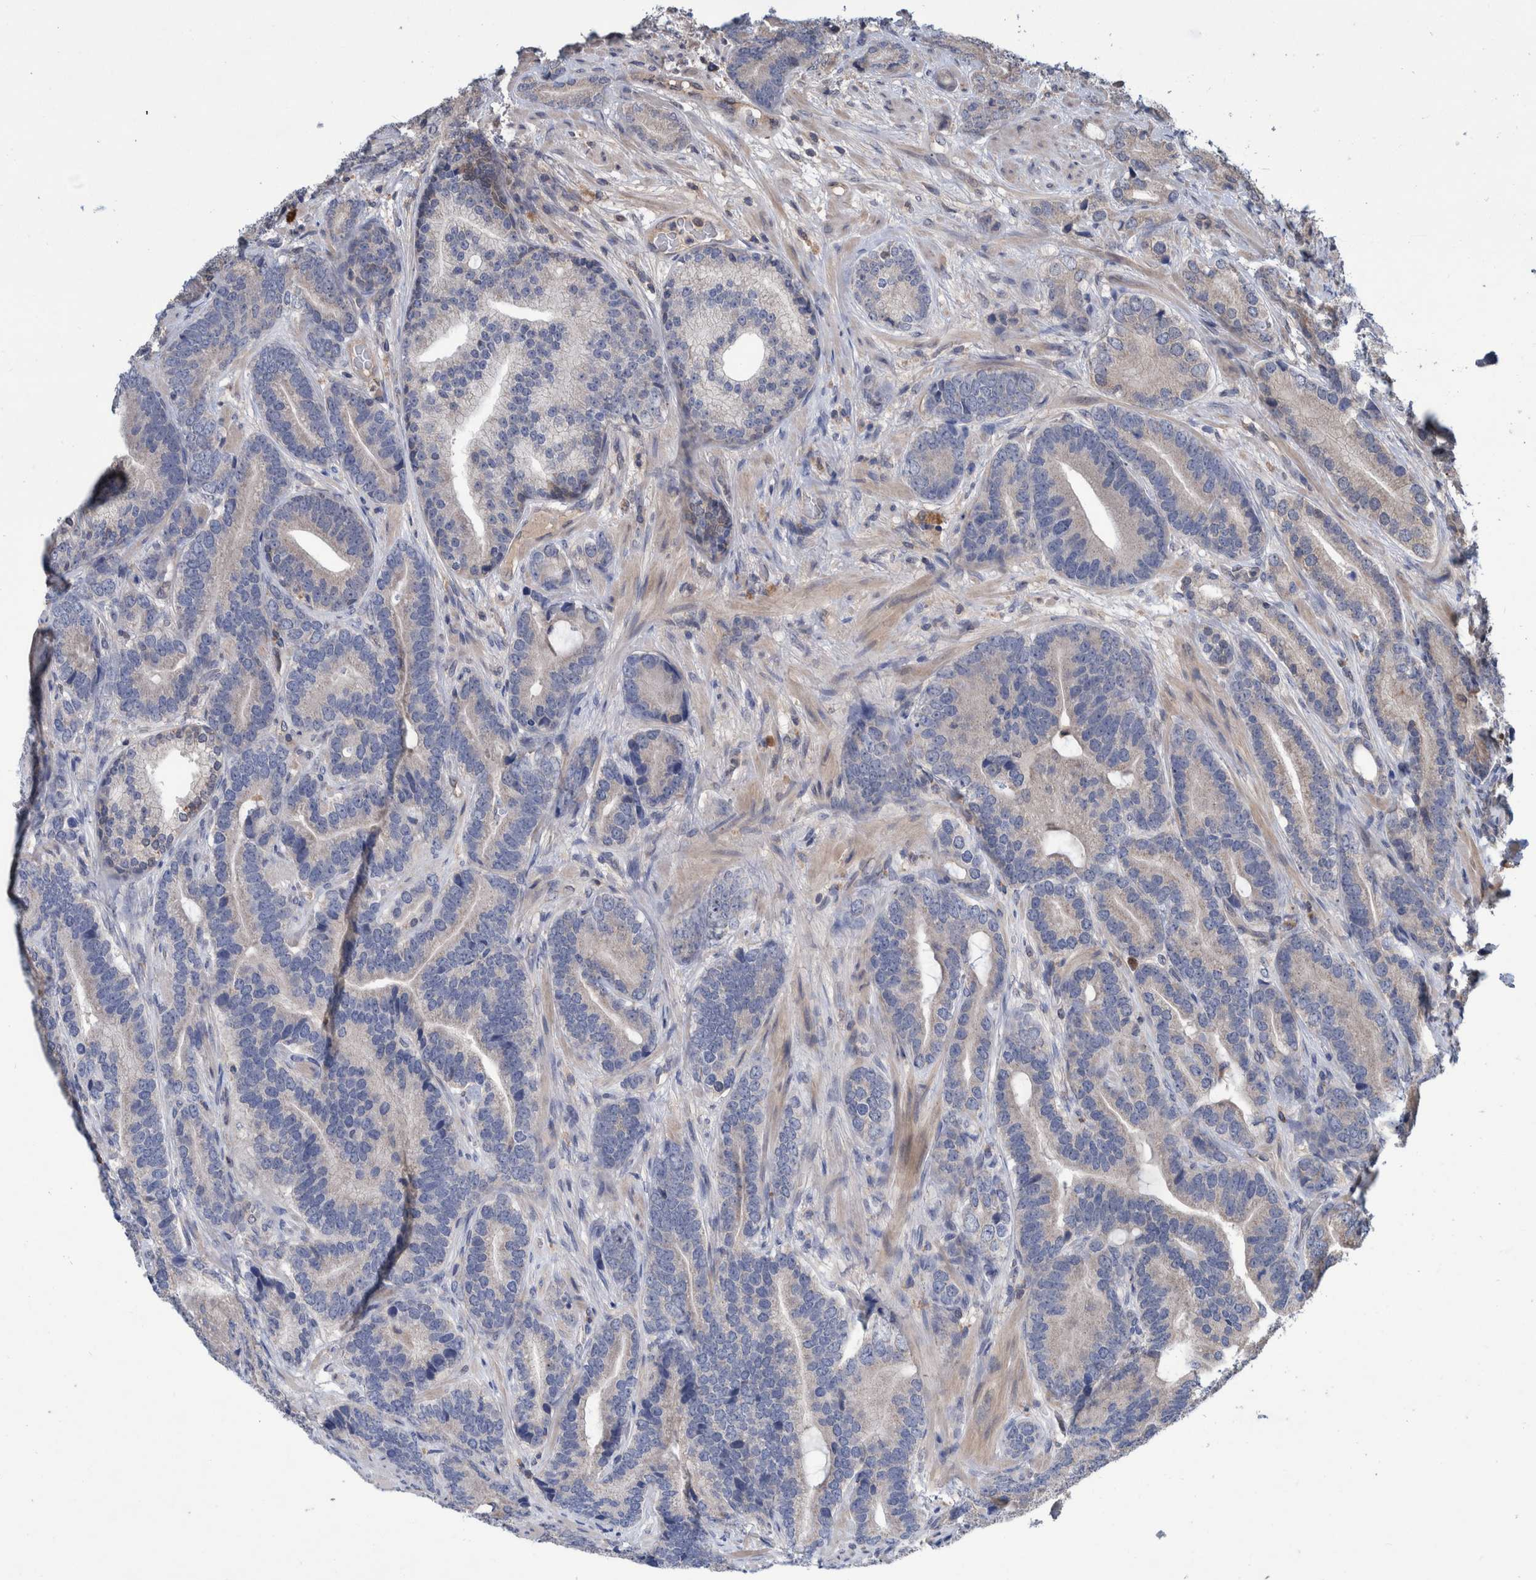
{"staining": {"intensity": "negative", "quantity": "none", "location": "none"}, "tissue": "prostate cancer", "cell_type": "Tumor cells", "image_type": "cancer", "snomed": [{"axis": "morphology", "description": "Adenocarcinoma, High grade"}, {"axis": "topography", "description": "Prostate"}], "caption": "An immunohistochemistry micrograph of prostate cancer is shown. There is no staining in tumor cells of prostate cancer. (Brightfield microscopy of DAB (3,3'-diaminobenzidine) IHC at high magnification).", "gene": "PLPBP", "patient": {"sex": "male", "age": 55}}